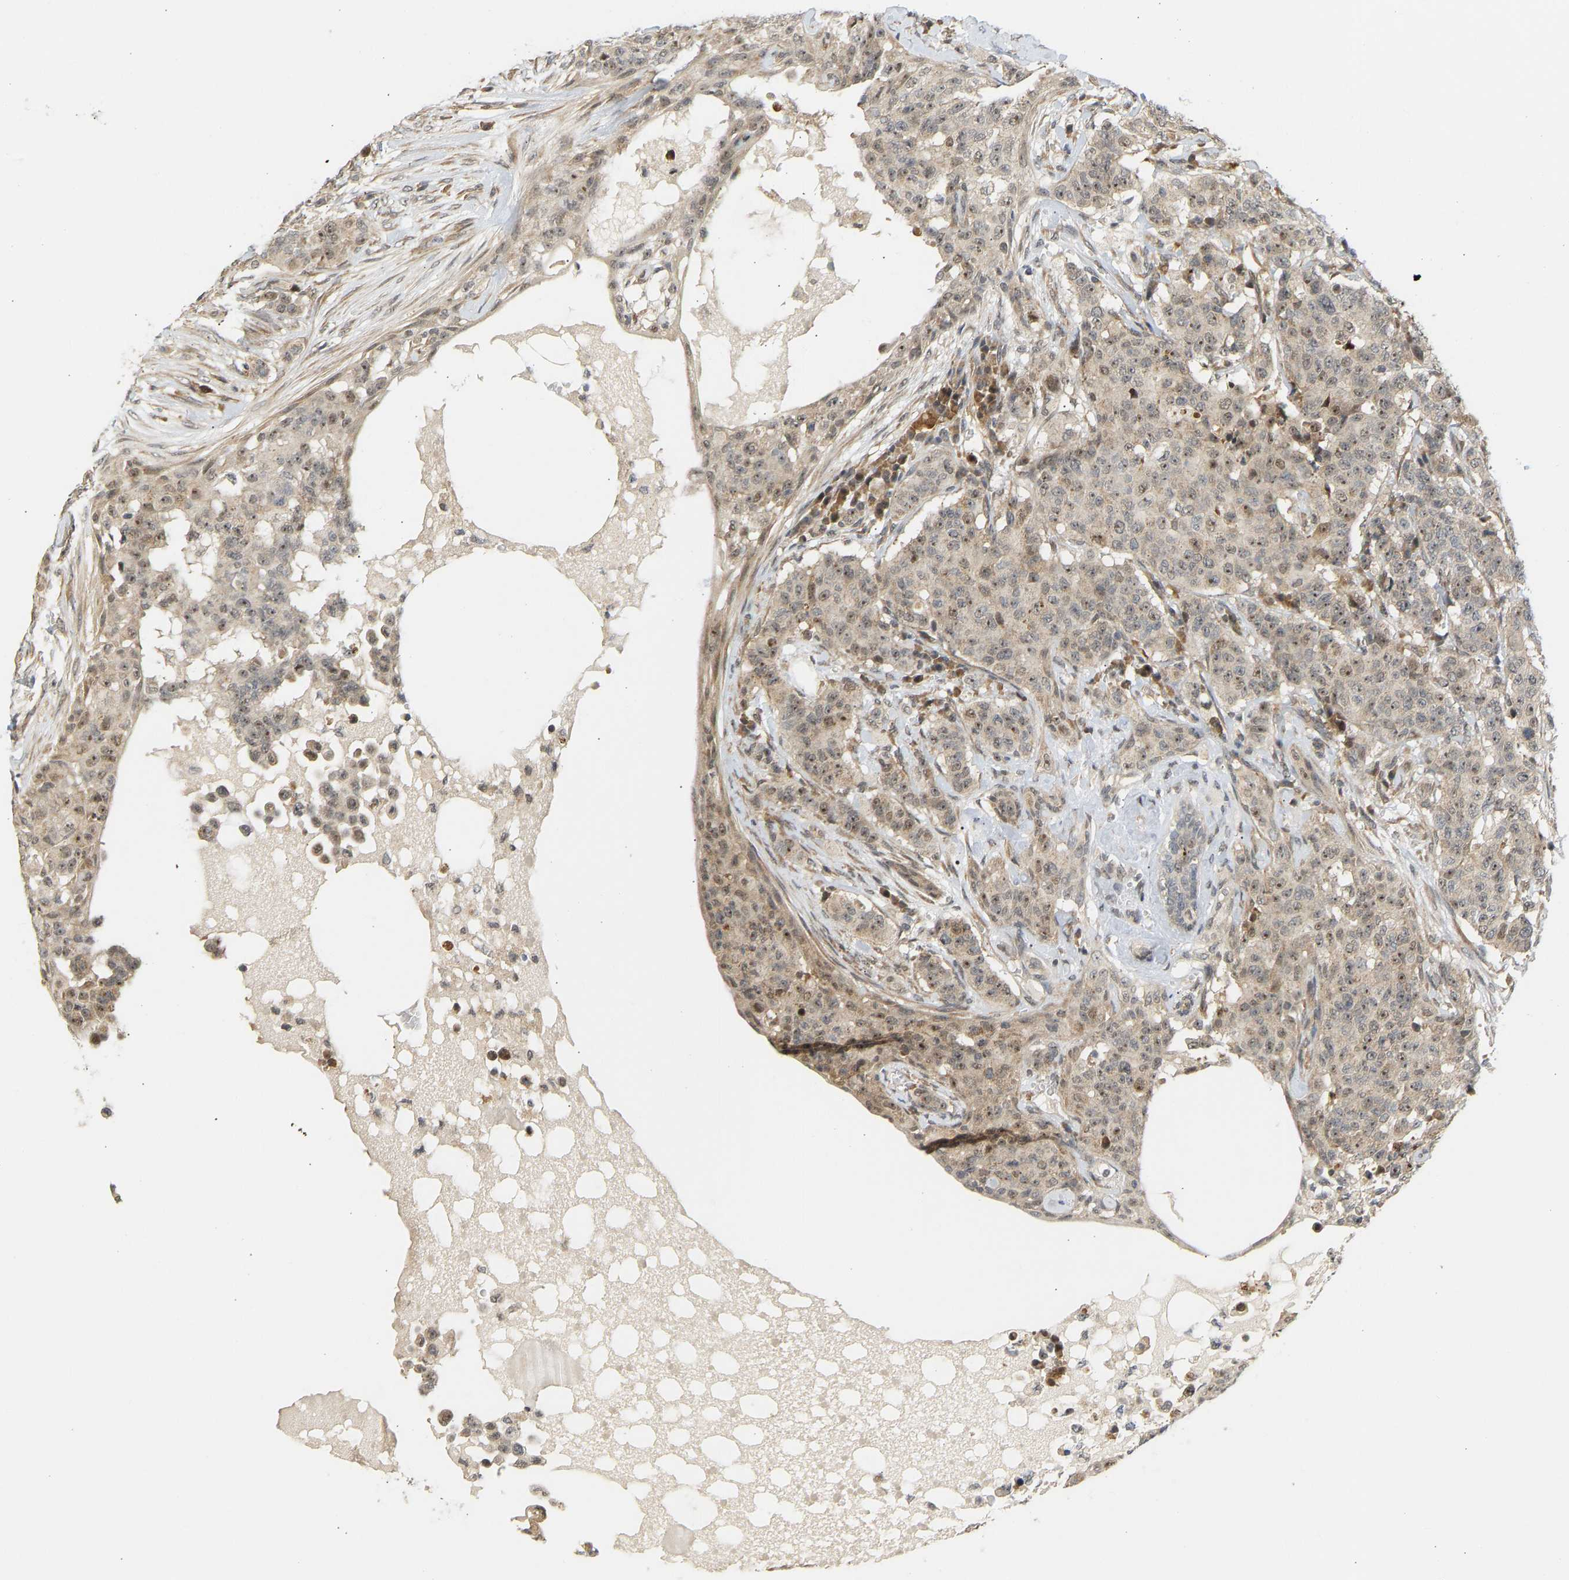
{"staining": {"intensity": "moderate", "quantity": ">75%", "location": "cytoplasmic/membranous,nuclear"}, "tissue": "breast cancer", "cell_type": "Tumor cells", "image_type": "cancer", "snomed": [{"axis": "morphology", "description": "Normal tissue, NOS"}, {"axis": "morphology", "description": "Duct carcinoma"}, {"axis": "topography", "description": "Breast"}], "caption": "Tumor cells show moderate cytoplasmic/membranous and nuclear staining in approximately >75% of cells in breast cancer.", "gene": "BAG1", "patient": {"sex": "female", "age": 40}}